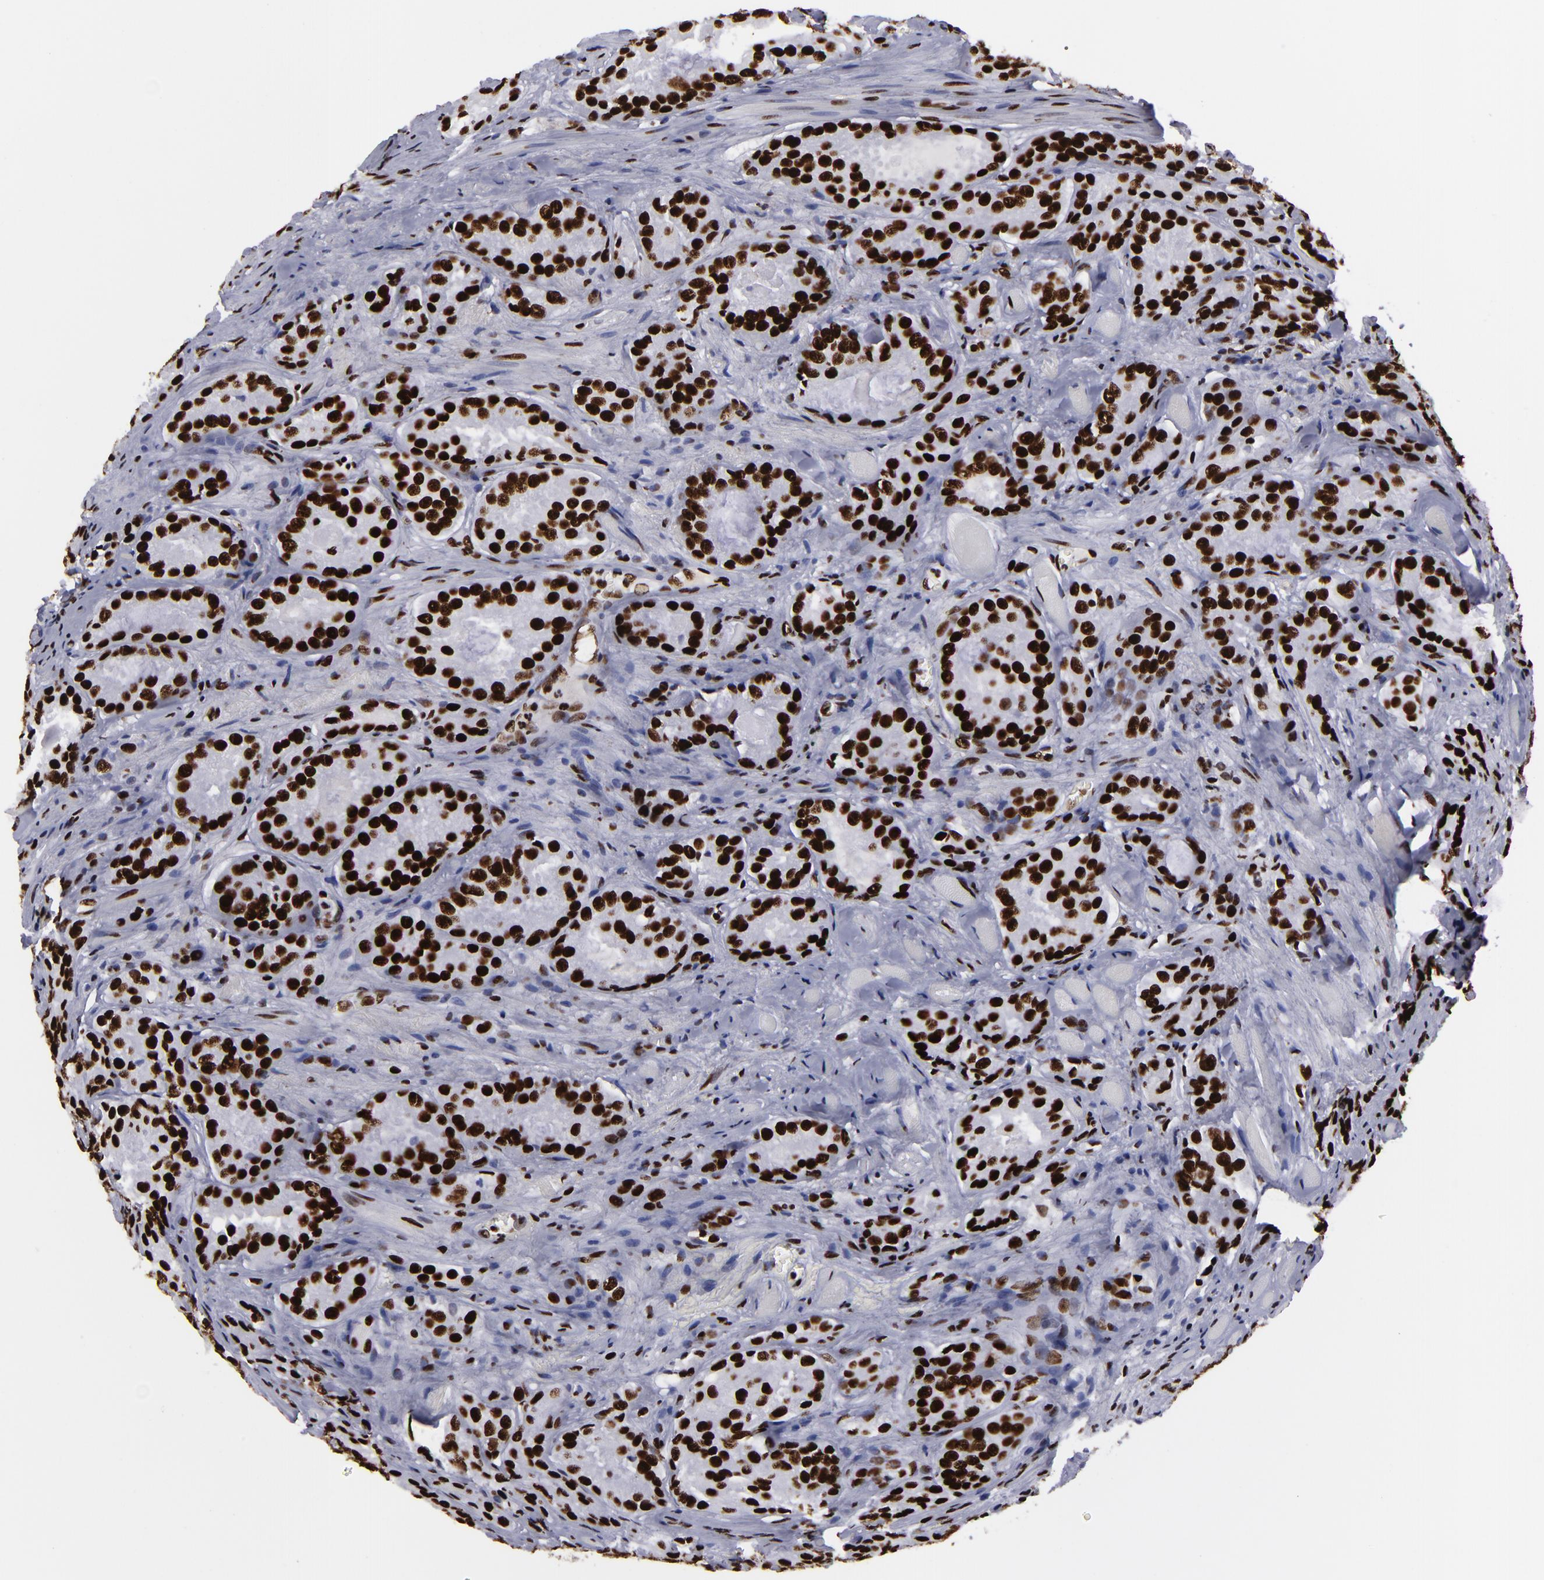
{"staining": {"intensity": "strong", "quantity": ">75%", "location": "nuclear"}, "tissue": "prostate cancer", "cell_type": "Tumor cells", "image_type": "cancer", "snomed": [{"axis": "morphology", "description": "Adenocarcinoma, Medium grade"}, {"axis": "topography", "description": "Prostate"}], "caption": "Immunohistochemistry (IHC) staining of prostate cancer (medium-grade adenocarcinoma), which exhibits high levels of strong nuclear expression in approximately >75% of tumor cells indicating strong nuclear protein expression. The staining was performed using DAB (brown) for protein detection and nuclei were counterstained in hematoxylin (blue).", "gene": "SAFB", "patient": {"sex": "male", "age": 60}}